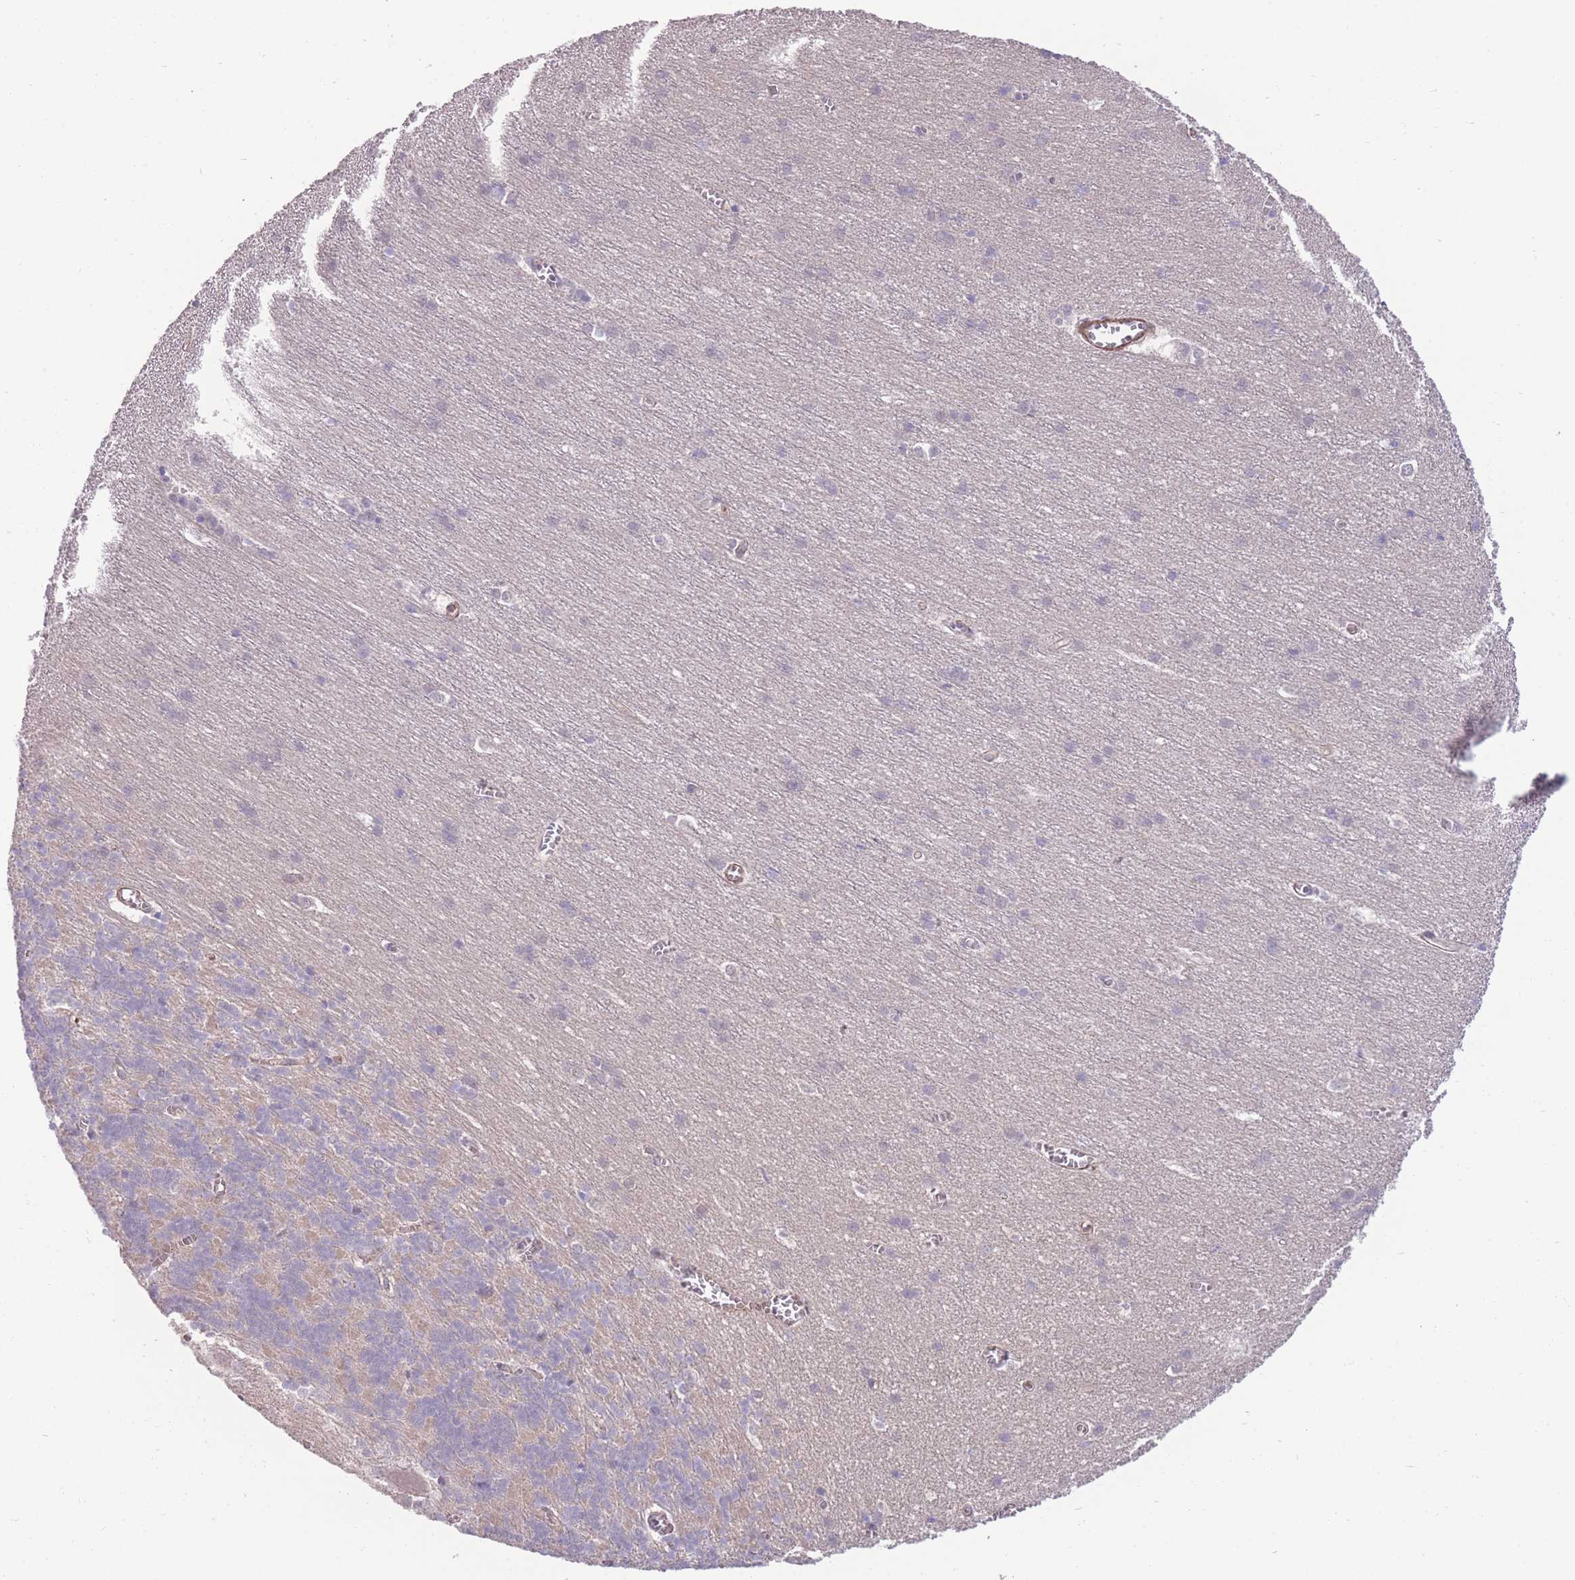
{"staining": {"intensity": "negative", "quantity": "none", "location": "none"}, "tissue": "cerebellum", "cell_type": "Cells in granular layer", "image_type": "normal", "snomed": [{"axis": "morphology", "description": "Normal tissue, NOS"}, {"axis": "topography", "description": "Cerebellum"}], "caption": "High power microscopy photomicrograph of an immunohistochemistry image of unremarkable cerebellum, revealing no significant positivity in cells in granular layer.", "gene": "RGS11", "patient": {"sex": "male", "age": 37}}